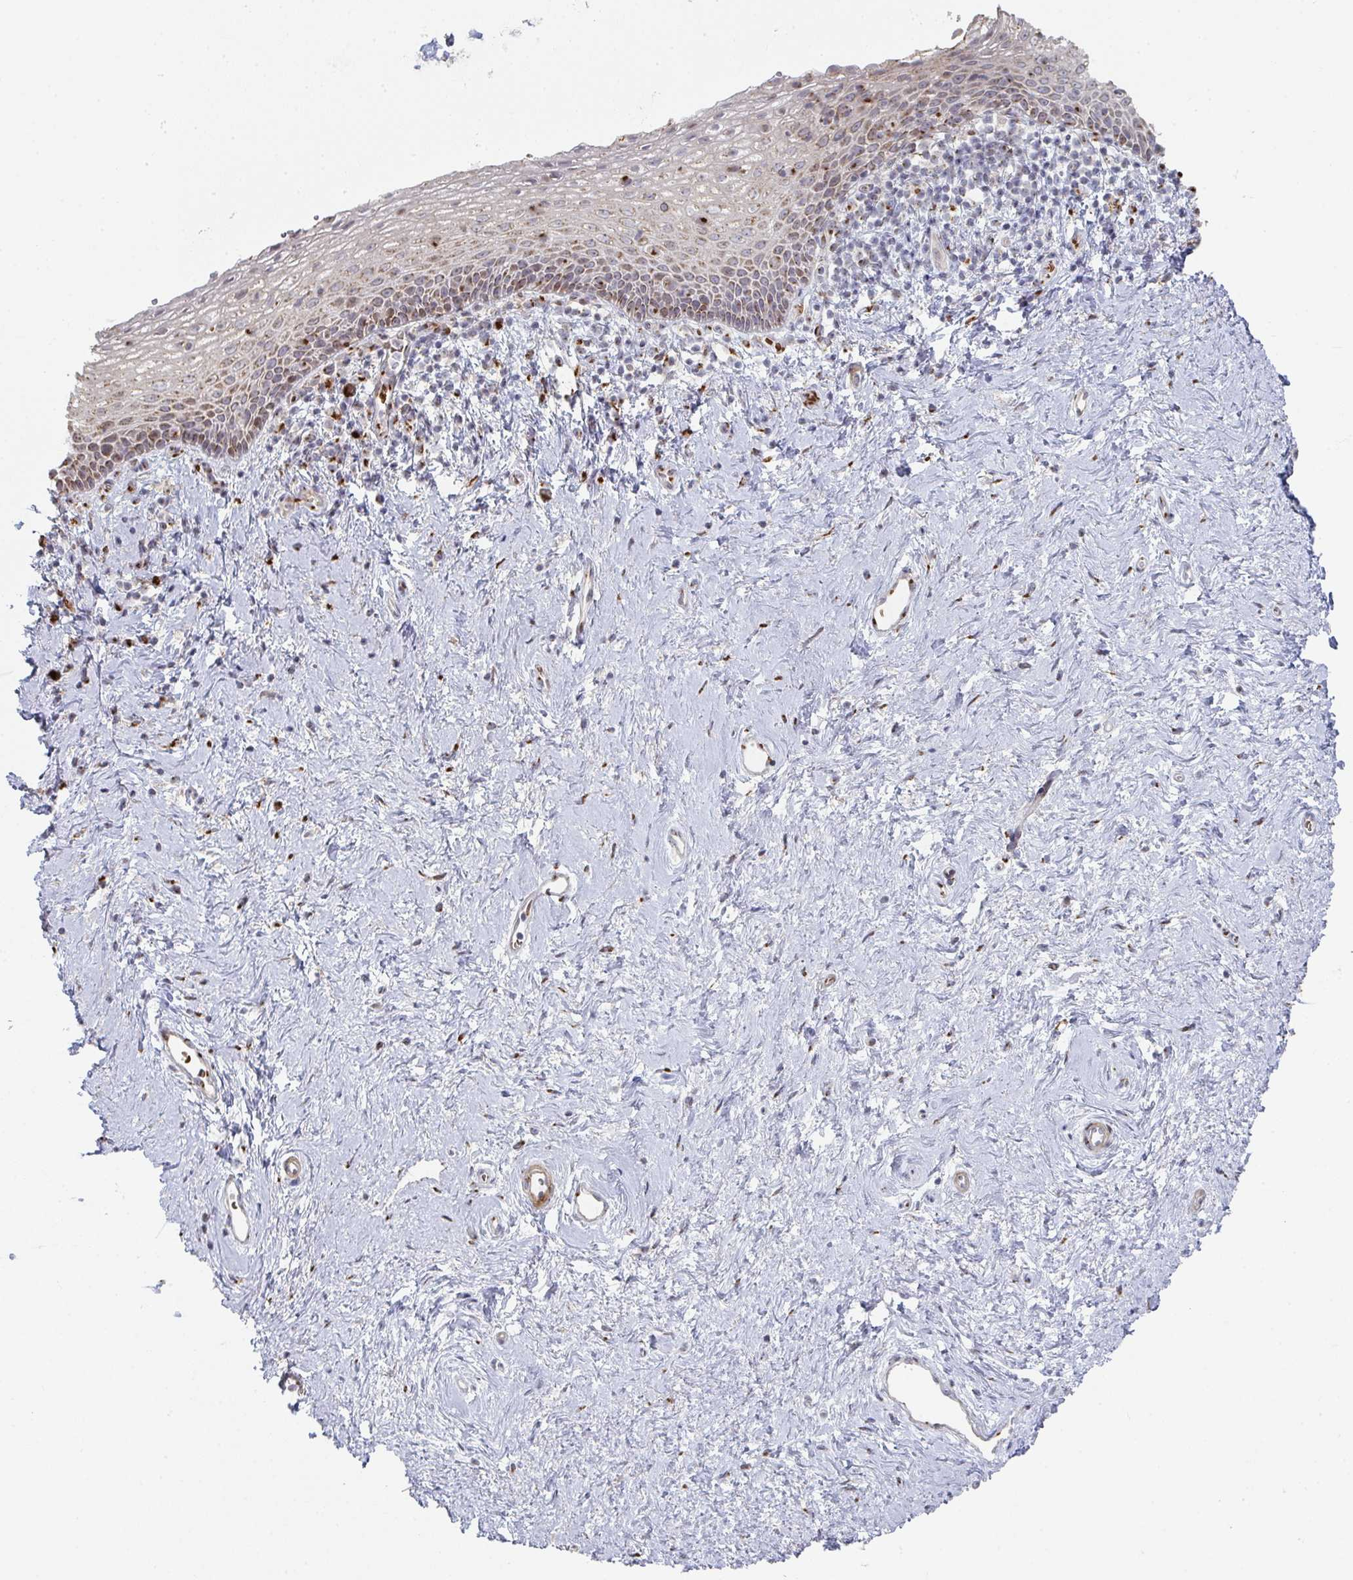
{"staining": {"intensity": "moderate", "quantity": "<25%", "location": "cytoplasmic/membranous,nuclear"}, "tissue": "vagina", "cell_type": "Squamous epithelial cells", "image_type": "normal", "snomed": [{"axis": "morphology", "description": "Normal tissue, NOS"}, {"axis": "topography", "description": "Vagina"}], "caption": "A photomicrograph of vagina stained for a protein exhibits moderate cytoplasmic/membranous,nuclear brown staining in squamous epithelial cells. The protein is shown in brown color, while the nuclei are stained blue.", "gene": "ZNF526", "patient": {"sex": "female", "age": 61}}